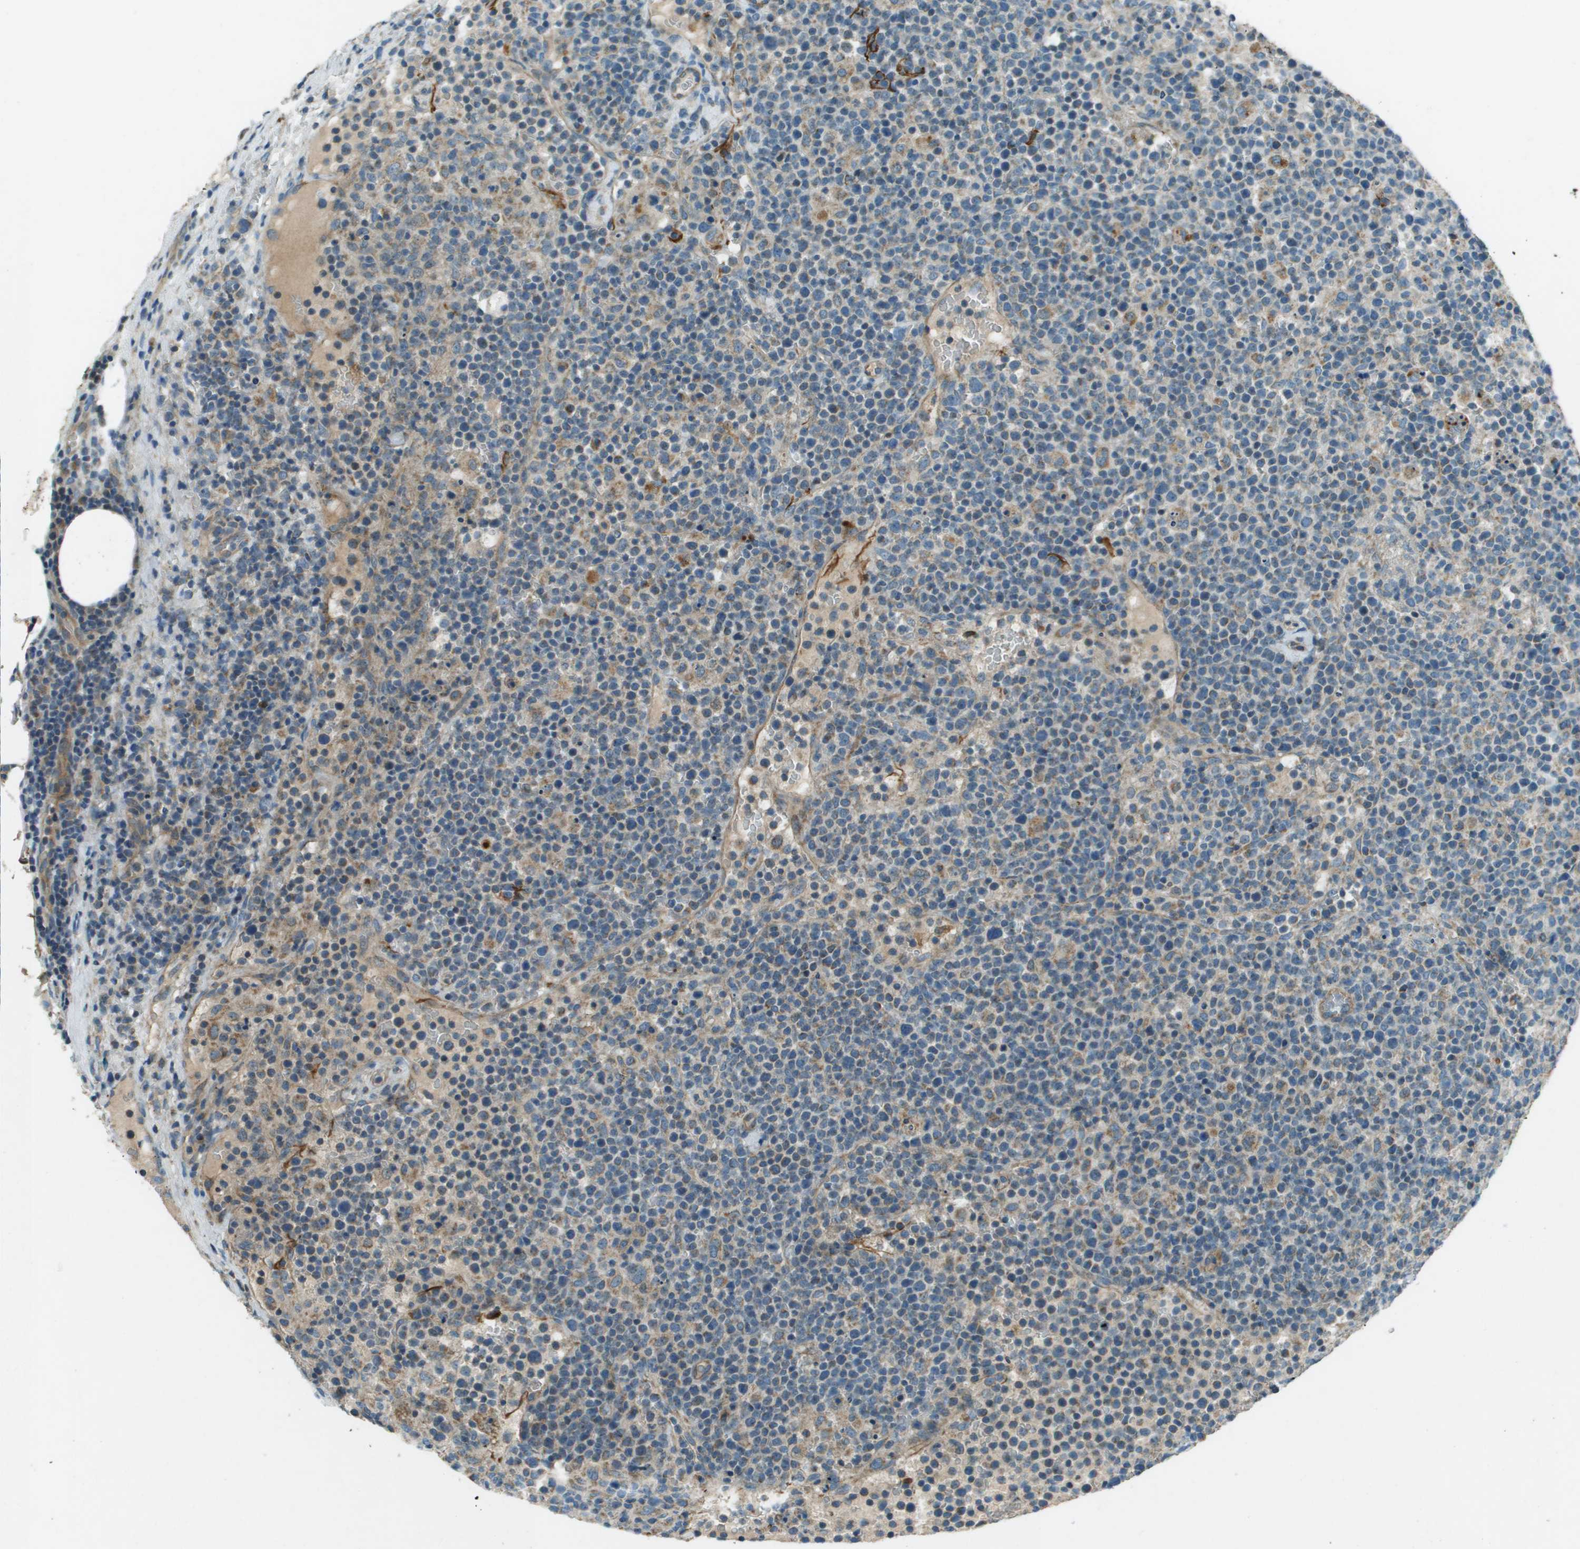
{"staining": {"intensity": "weak", "quantity": "25%-75%", "location": "cytoplasmic/membranous"}, "tissue": "lymphoma", "cell_type": "Tumor cells", "image_type": "cancer", "snomed": [{"axis": "morphology", "description": "Malignant lymphoma, non-Hodgkin's type, High grade"}, {"axis": "topography", "description": "Lymph node"}], "caption": "This is an image of immunohistochemistry (IHC) staining of lymphoma, which shows weak expression in the cytoplasmic/membranous of tumor cells.", "gene": "MIGA1", "patient": {"sex": "male", "age": 61}}